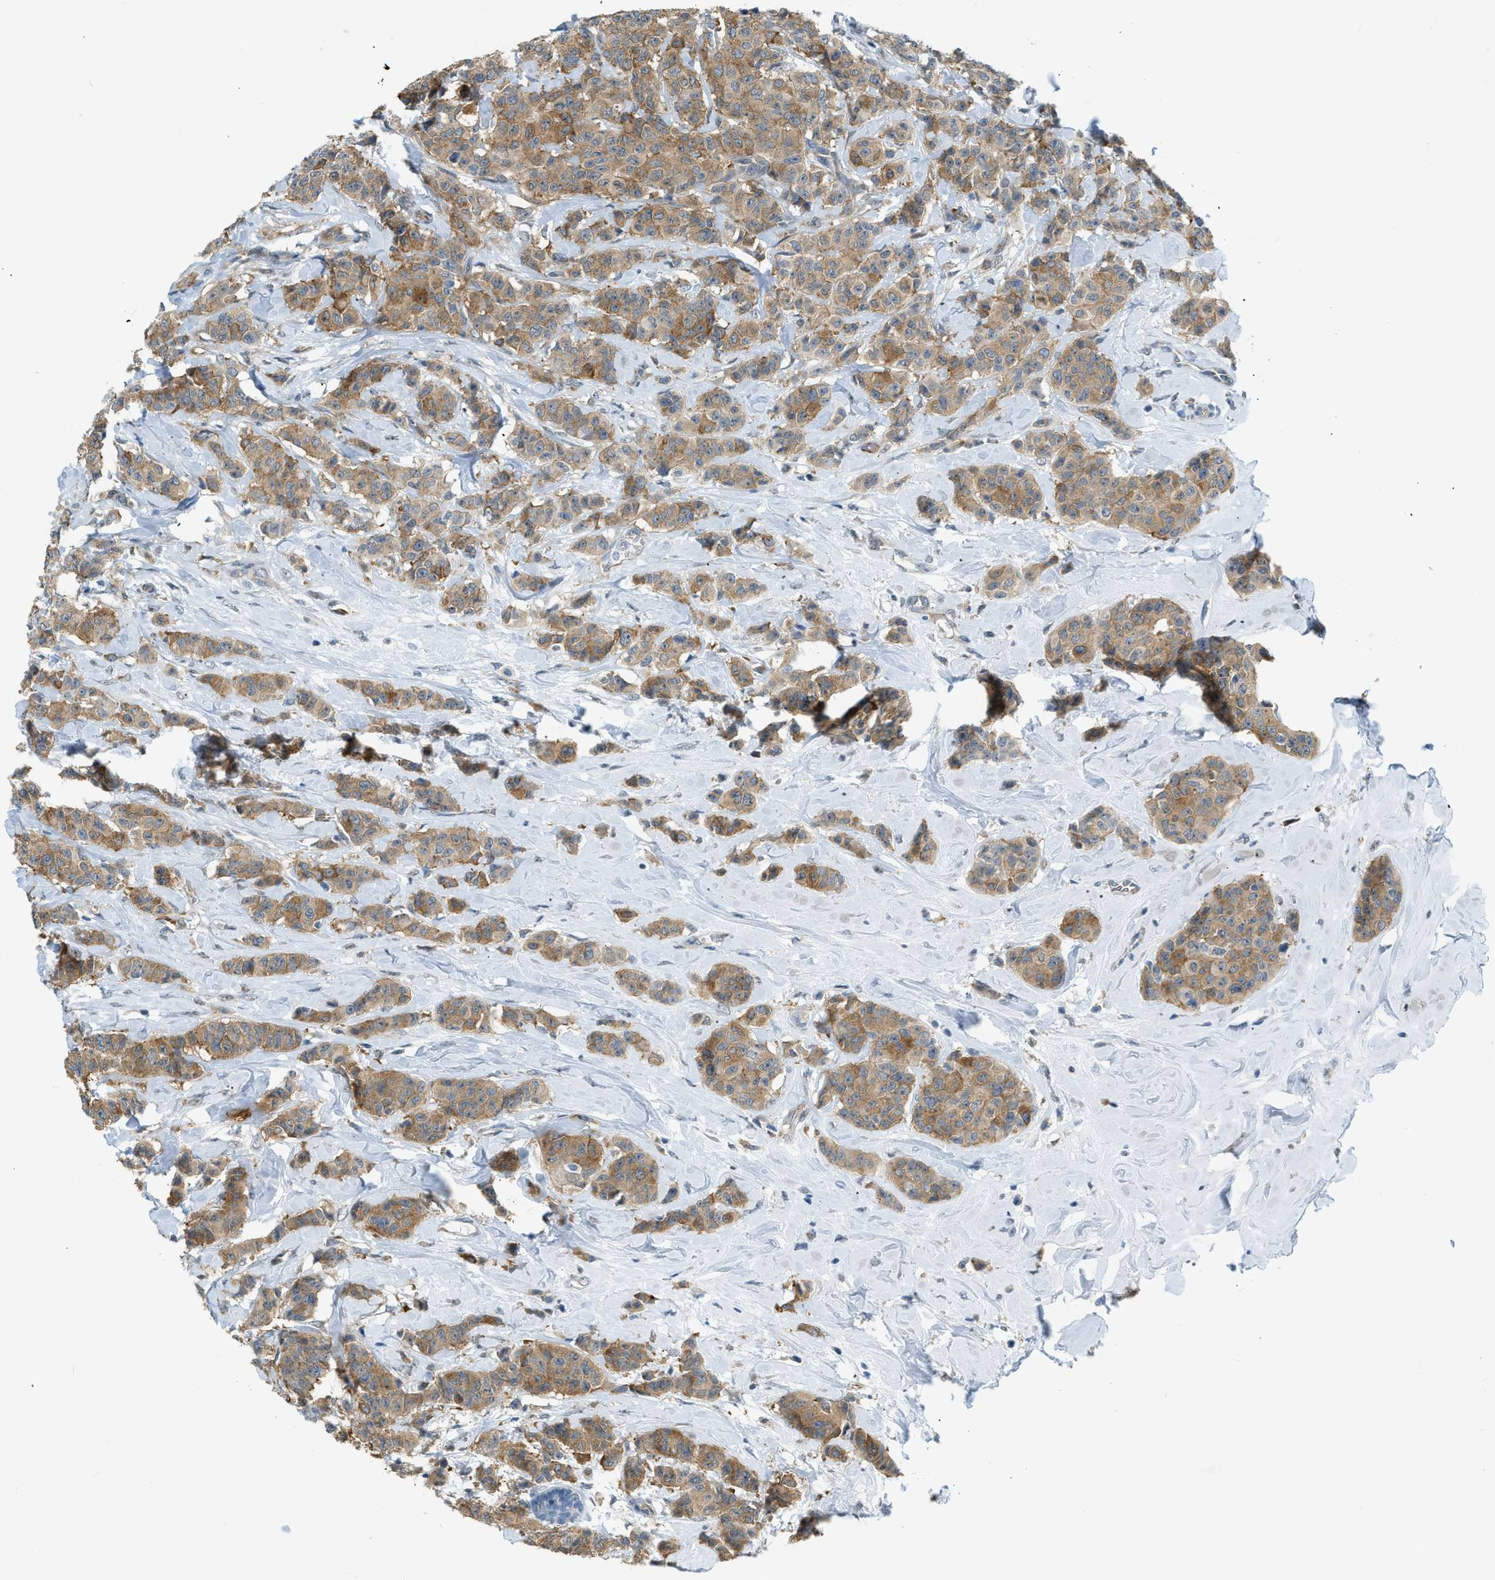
{"staining": {"intensity": "moderate", "quantity": ">75%", "location": "cytoplasmic/membranous"}, "tissue": "breast cancer", "cell_type": "Tumor cells", "image_type": "cancer", "snomed": [{"axis": "morphology", "description": "Normal tissue, NOS"}, {"axis": "morphology", "description": "Duct carcinoma"}, {"axis": "topography", "description": "Breast"}], "caption": "Approximately >75% of tumor cells in breast cancer display moderate cytoplasmic/membranous protein staining as visualized by brown immunohistochemical staining.", "gene": "ZNF408", "patient": {"sex": "female", "age": 40}}